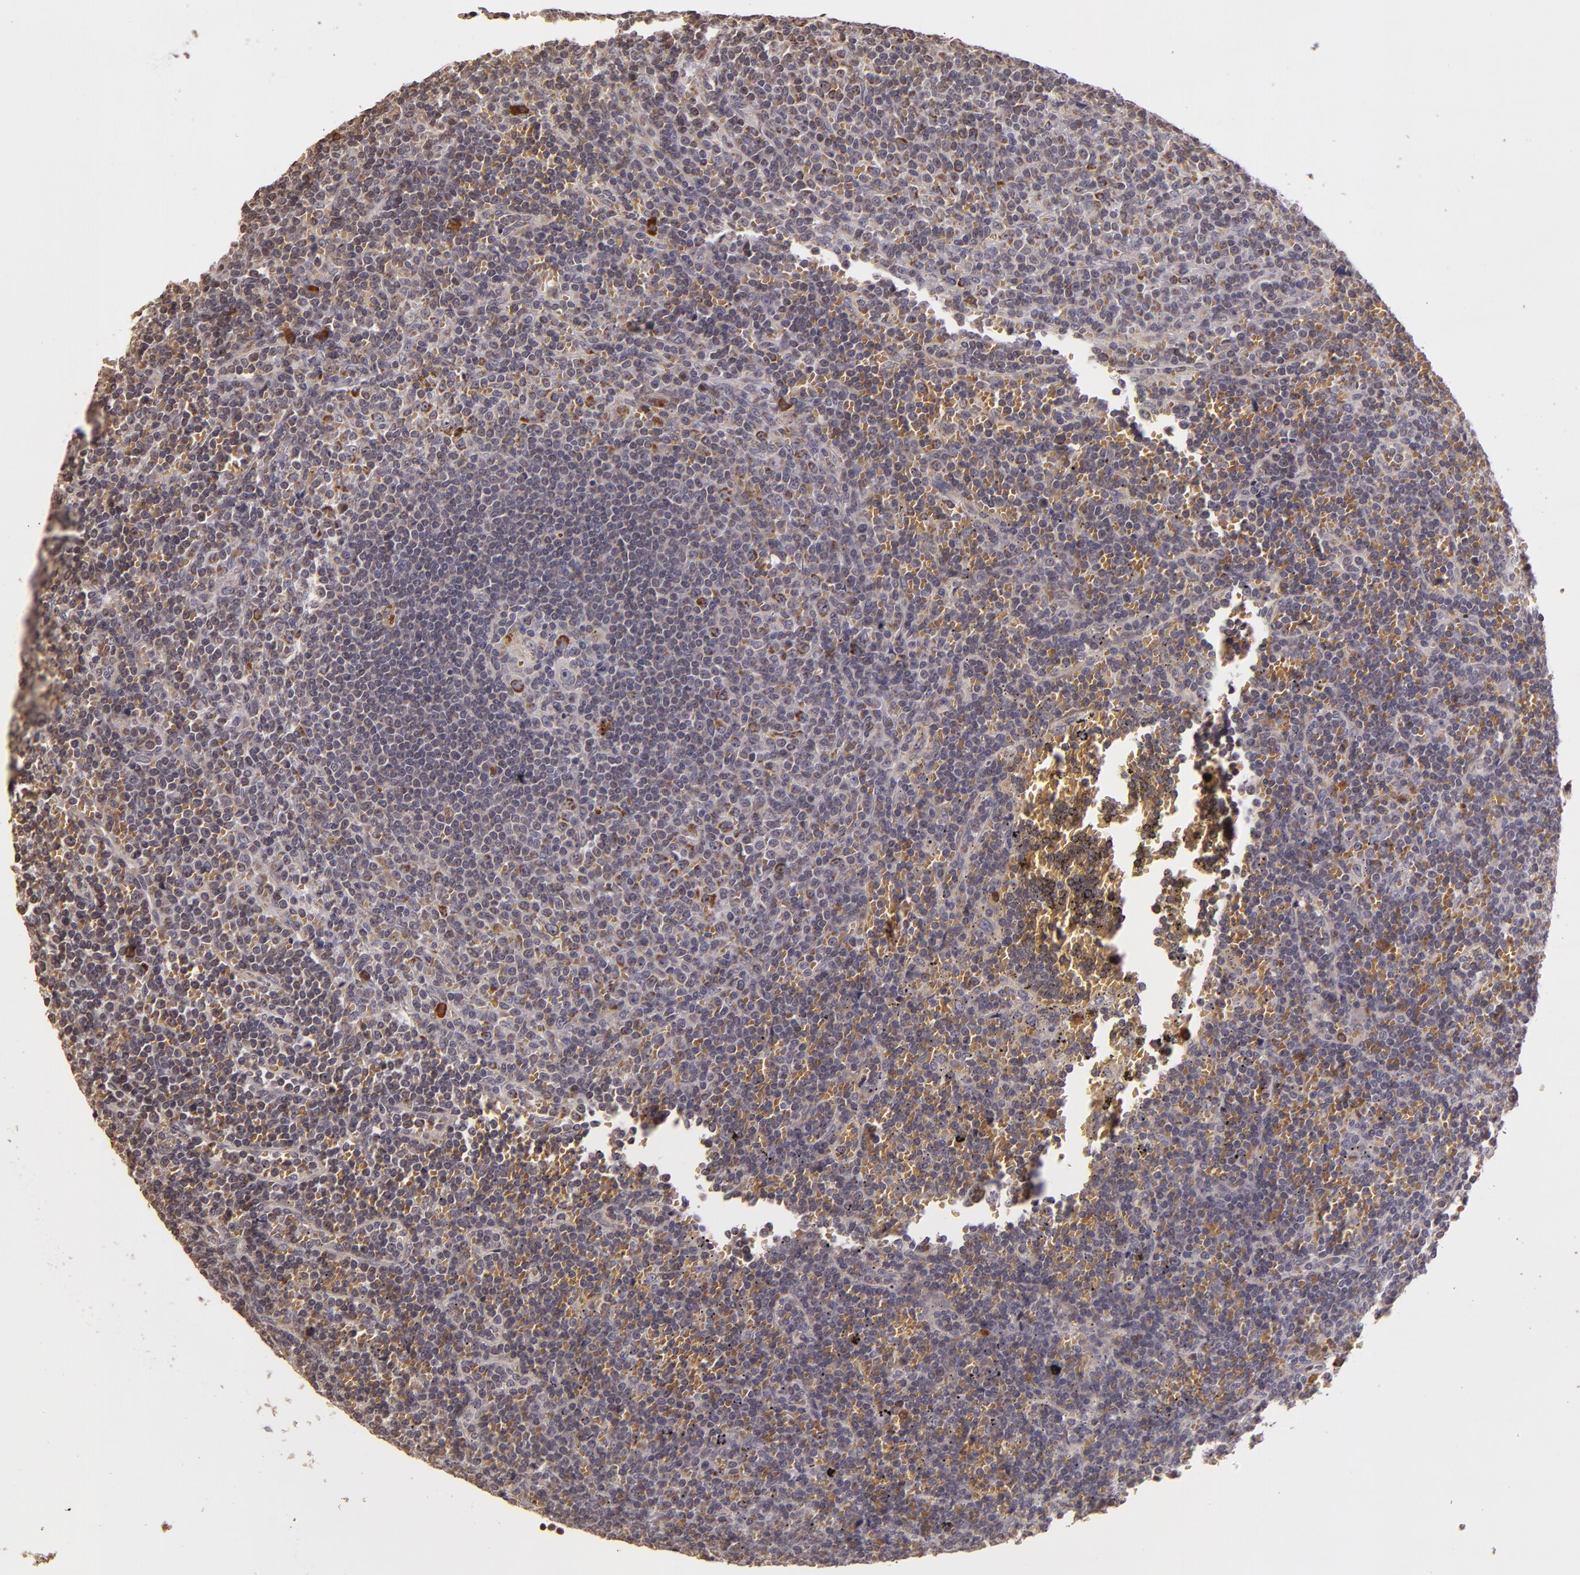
{"staining": {"intensity": "weak", "quantity": "25%-75%", "location": "cytoplasmic/membranous"}, "tissue": "lymphoma", "cell_type": "Tumor cells", "image_type": "cancer", "snomed": [{"axis": "morphology", "description": "Malignant lymphoma, non-Hodgkin's type, Low grade"}, {"axis": "topography", "description": "Spleen"}], "caption": "IHC staining of lymphoma, which reveals low levels of weak cytoplasmic/membranous positivity in about 25%-75% of tumor cells indicating weak cytoplasmic/membranous protein staining. The staining was performed using DAB (brown) for protein detection and nuclei were counterstained in hematoxylin (blue).", "gene": "ABL1", "patient": {"sex": "male", "age": 80}}